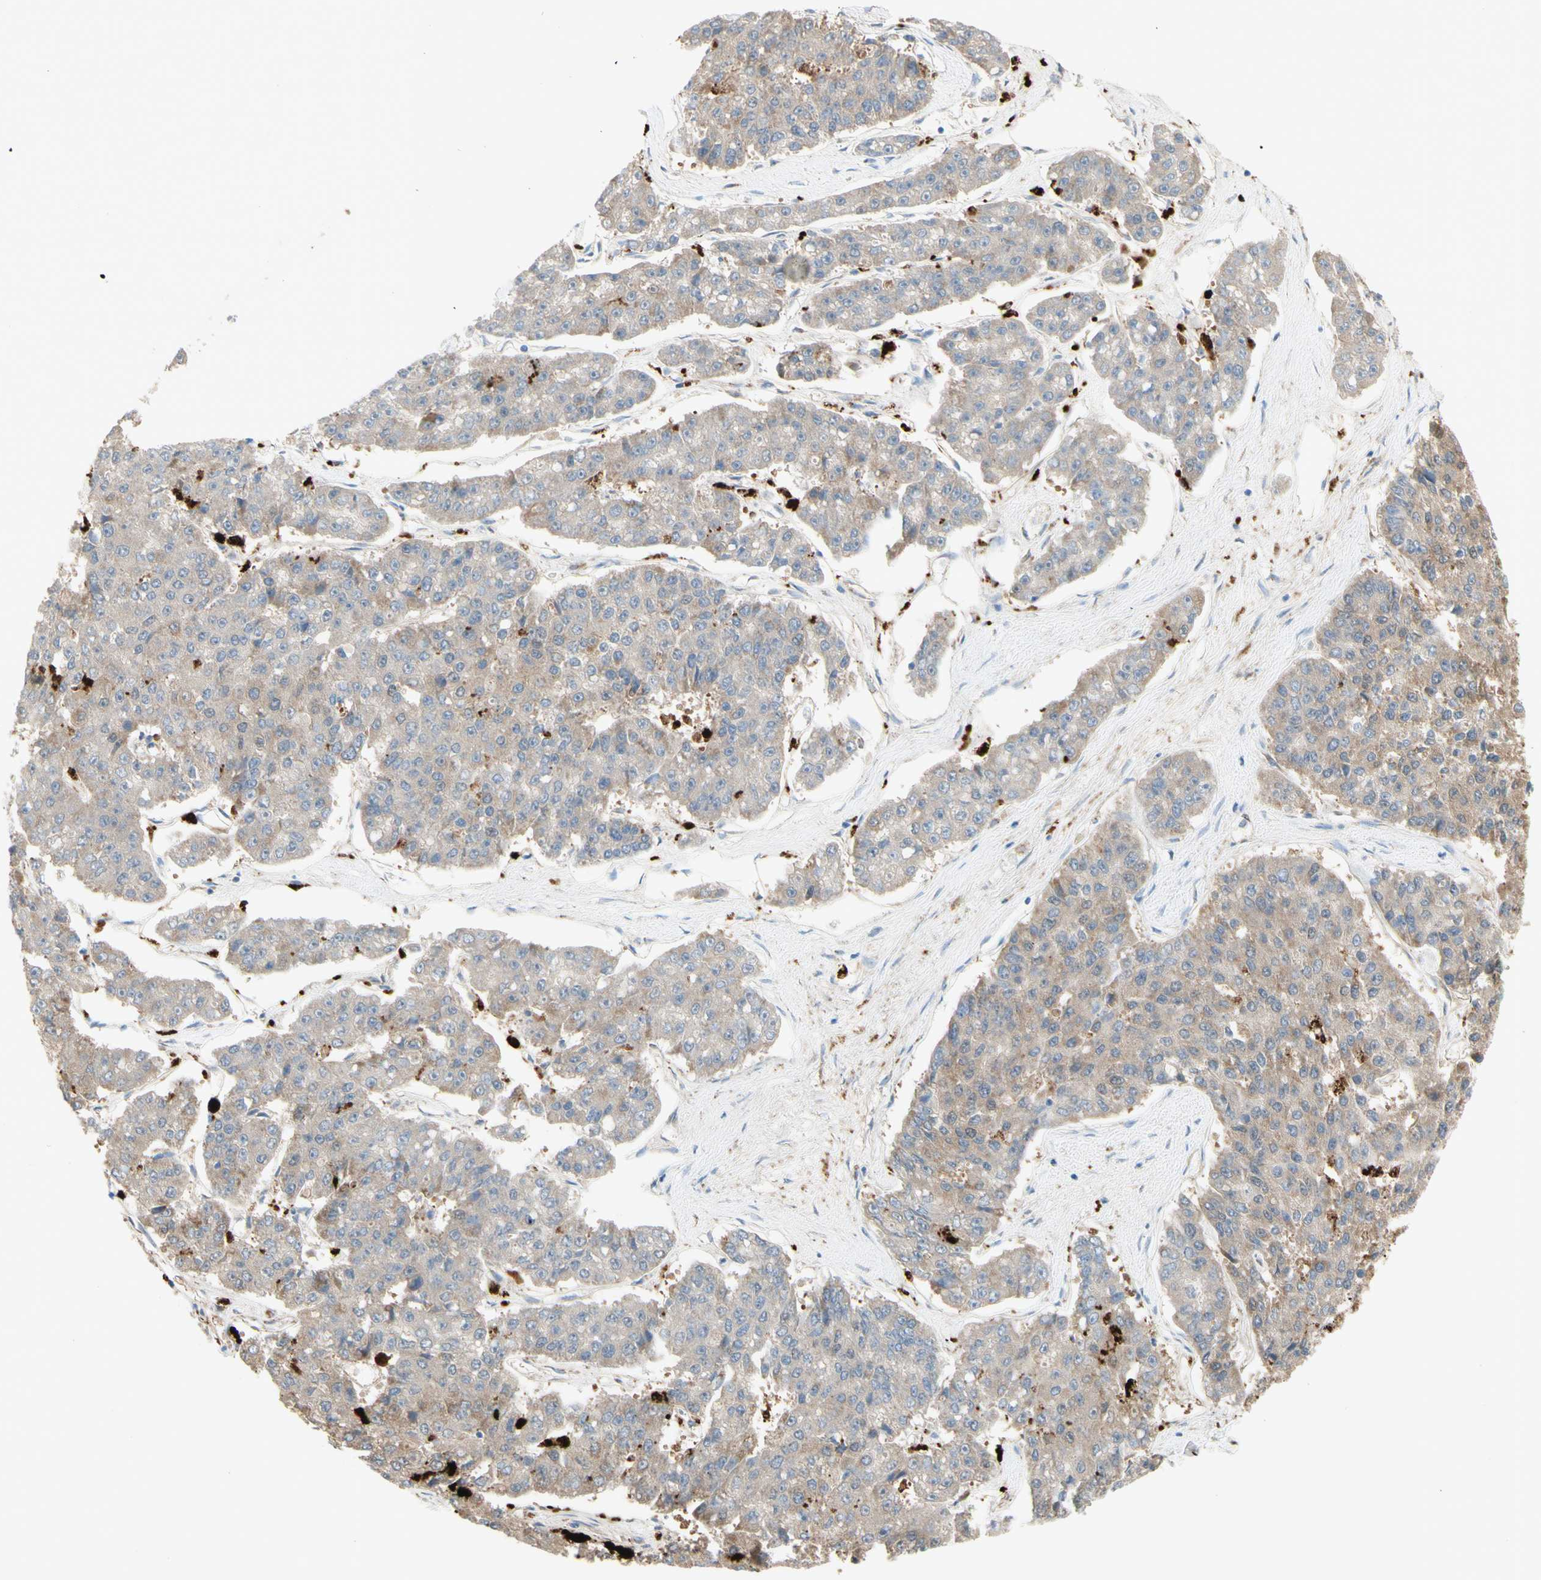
{"staining": {"intensity": "weak", "quantity": ">75%", "location": "cytoplasmic/membranous"}, "tissue": "pancreatic cancer", "cell_type": "Tumor cells", "image_type": "cancer", "snomed": [{"axis": "morphology", "description": "Adenocarcinoma, NOS"}, {"axis": "topography", "description": "Pancreas"}], "caption": "Protein staining of pancreatic cancer (adenocarcinoma) tissue reveals weak cytoplasmic/membranous expression in approximately >75% of tumor cells. The protein is shown in brown color, while the nuclei are stained blue.", "gene": "URB2", "patient": {"sex": "male", "age": 50}}